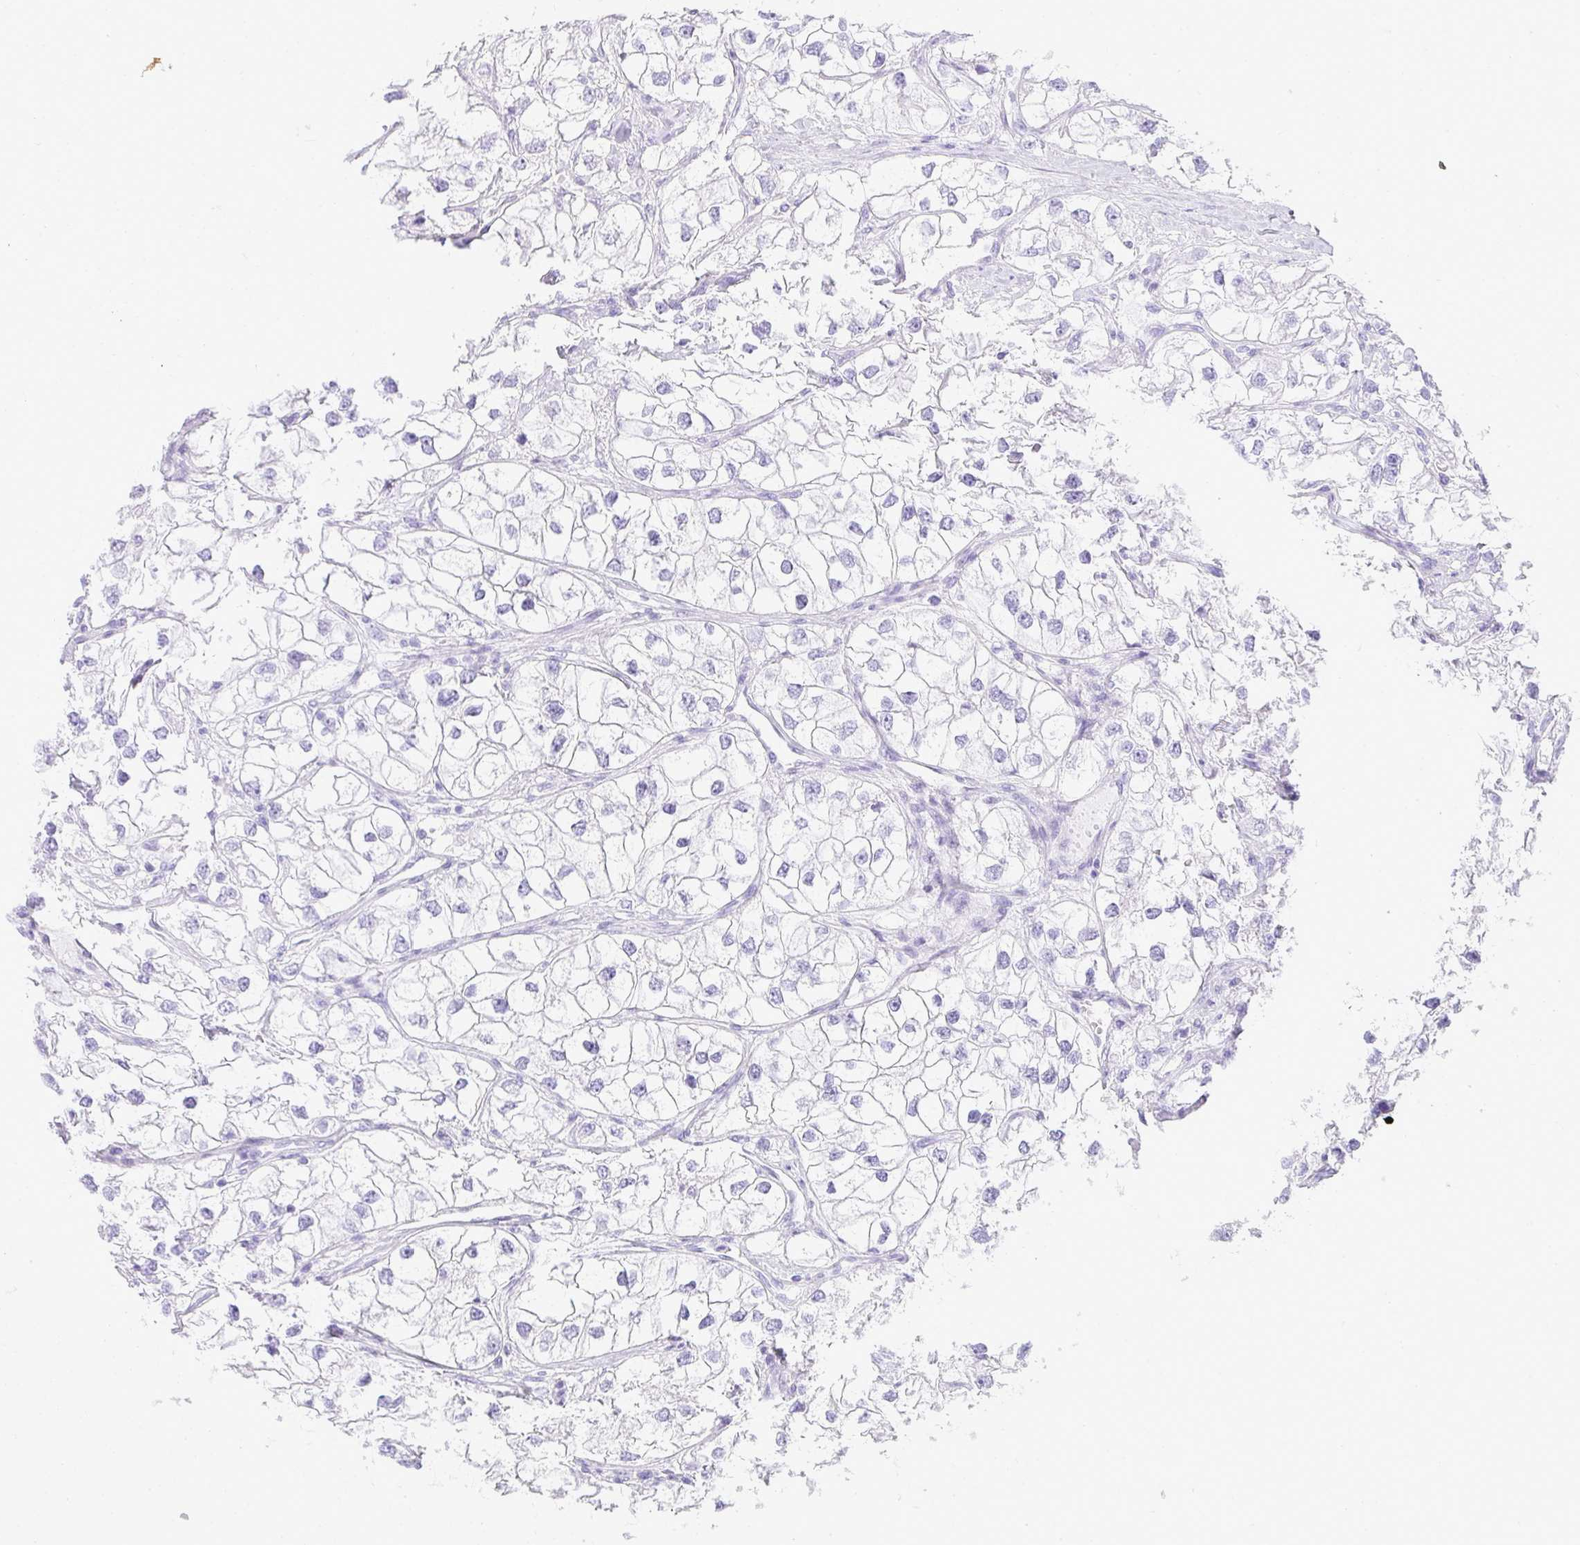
{"staining": {"intensity": "negative", "quantity": "none", "location": "none"}, "tissue": "renal cancer", "cell_type": "Tumor cells", "image_type": "cancer", "snomed": [{"axis": "morphology", "description": "Adenocarcinoma, NOS"}, {"axis": "topography", "description": "Kidney"}], "caption": "An IHC micrograph of adenocarcinoma (renal) is shown. There is no staining in tumor cells of adenocarcinoma (renal). (Stains: DAB IHC with hematoxylin counter stain, Microscopy: brightfield microscopy at high magnification).", "gene": "CDADC1", "patient": {"sex": "male", "age": 59}}